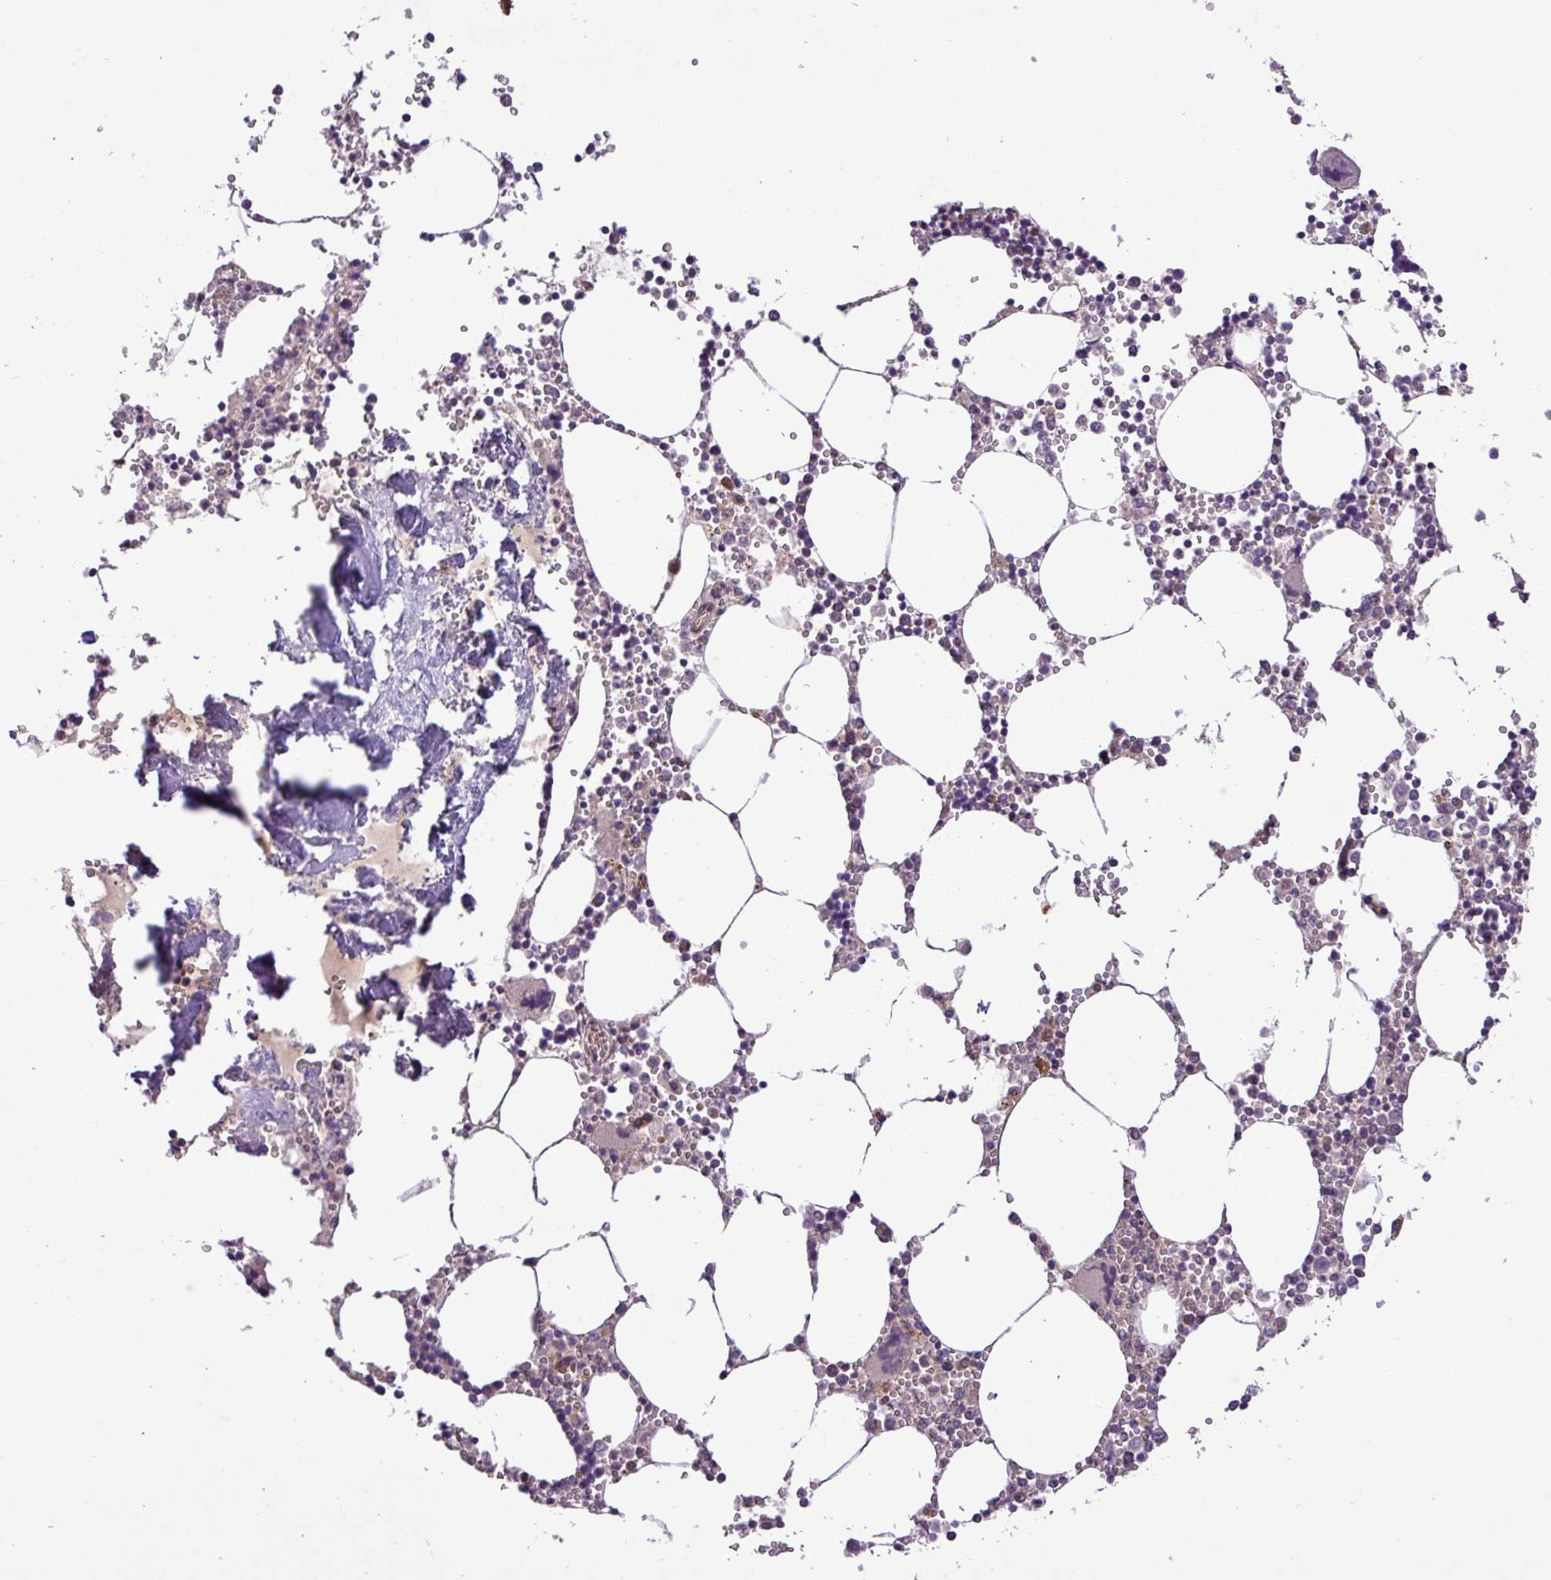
{"staining": {"intensity": "weak", "quantity": "25%-75%", "location": "cytoplasmic/membranous"}, "tissue": "bone marrow", "cell_type": "Hematopoietic cells", "image_type": "normal", "snomed": [{"axis": "morphology", "description": "Normal tissue, NOS"}, {"axis": "topography", "description": "Bone marrow"}], "caption": "Protein expression analysis of benign human bone marrow reveals weak cytoplasmic/membranous staining in approximately 25%-75% of hematopoietic cells.", "gene": "TIMM10B", "patient": {"sex": "male", "age": 54}}